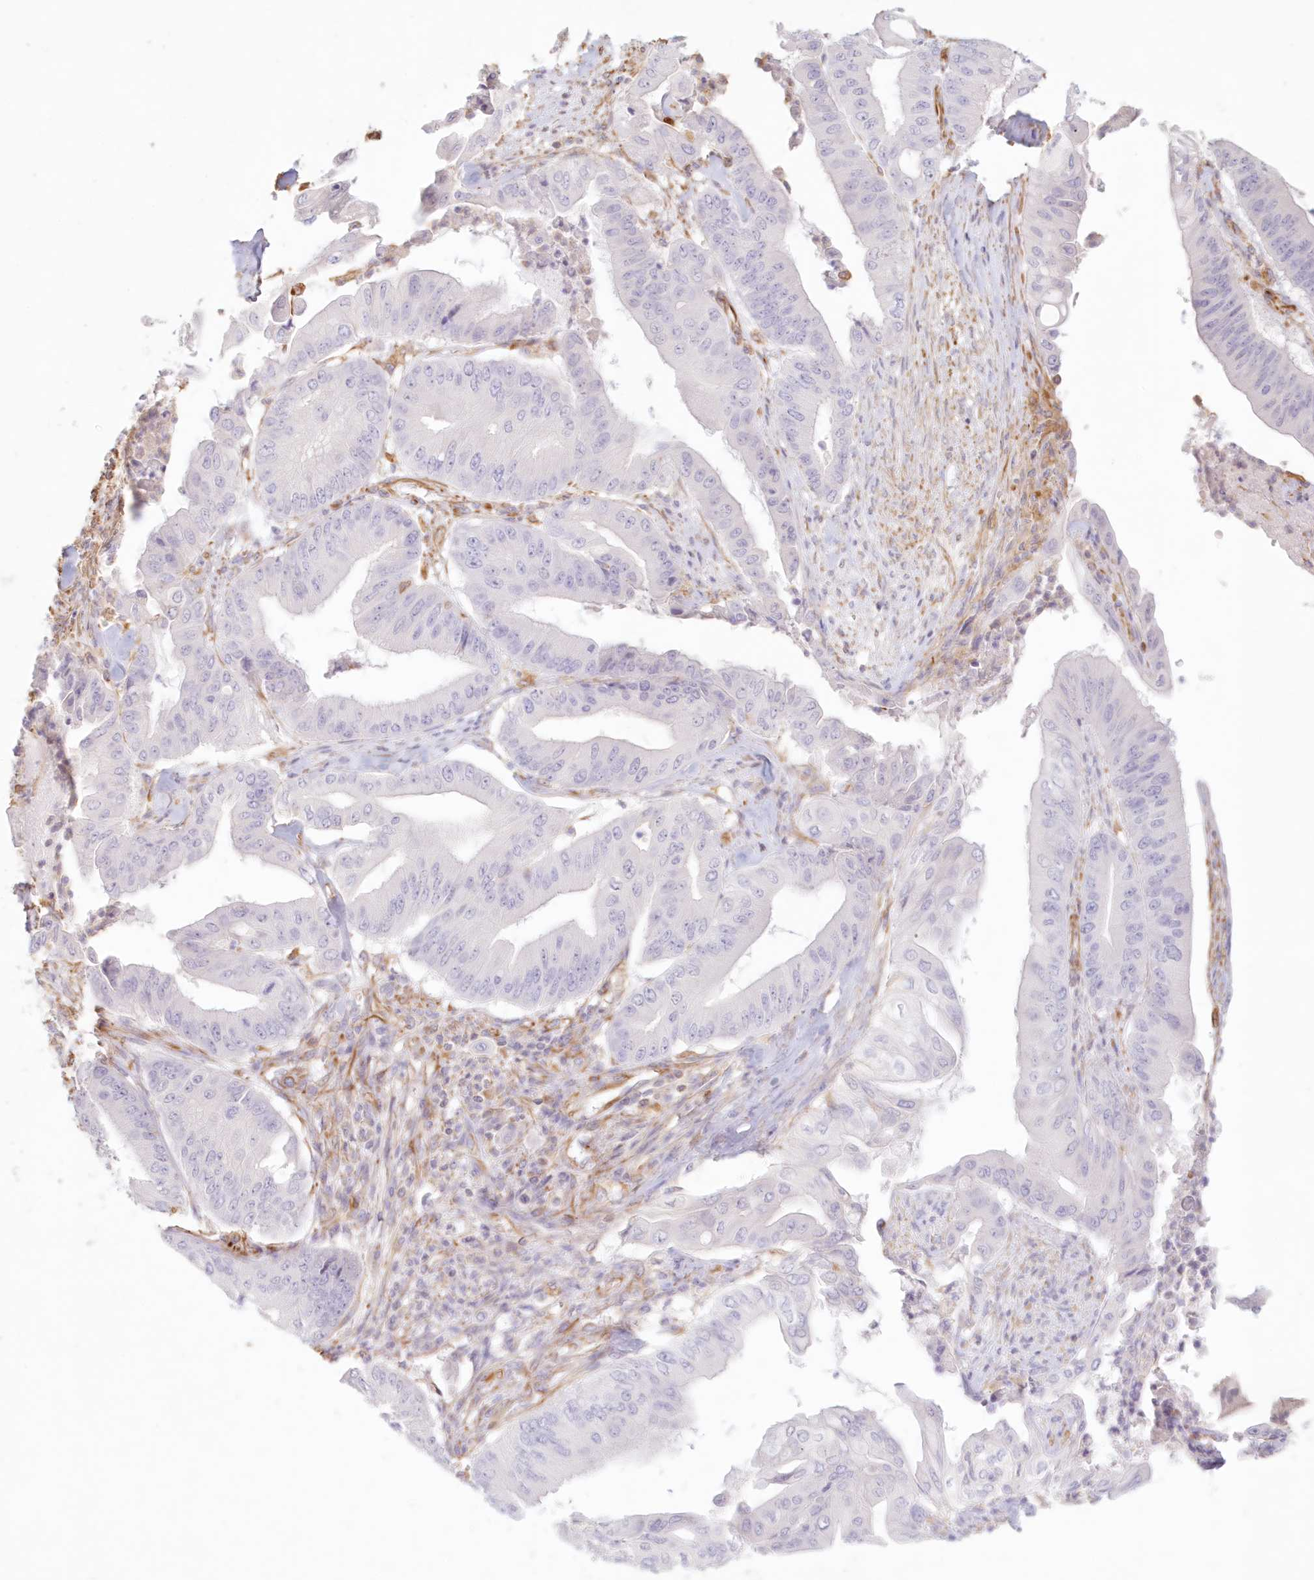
{"staining": {"intensity": "negative", "quantity": "none", "location": "none"}, "tissue": "pancreatic cancer", "cell_type": "Tumor cells", "image_type": "cancer", "snomed": [{"axis": "morphology", "description": "Adenocarcinoma, NOS"}, {"axis": "topography", "description": "Pancreas"}], "caption": "IHC of human adenocarcinoma (pancreatic) reveals no positivity in tumor cells.", "gene": "DMRTB1", "patient": {"sex": "female", "age": 77}}